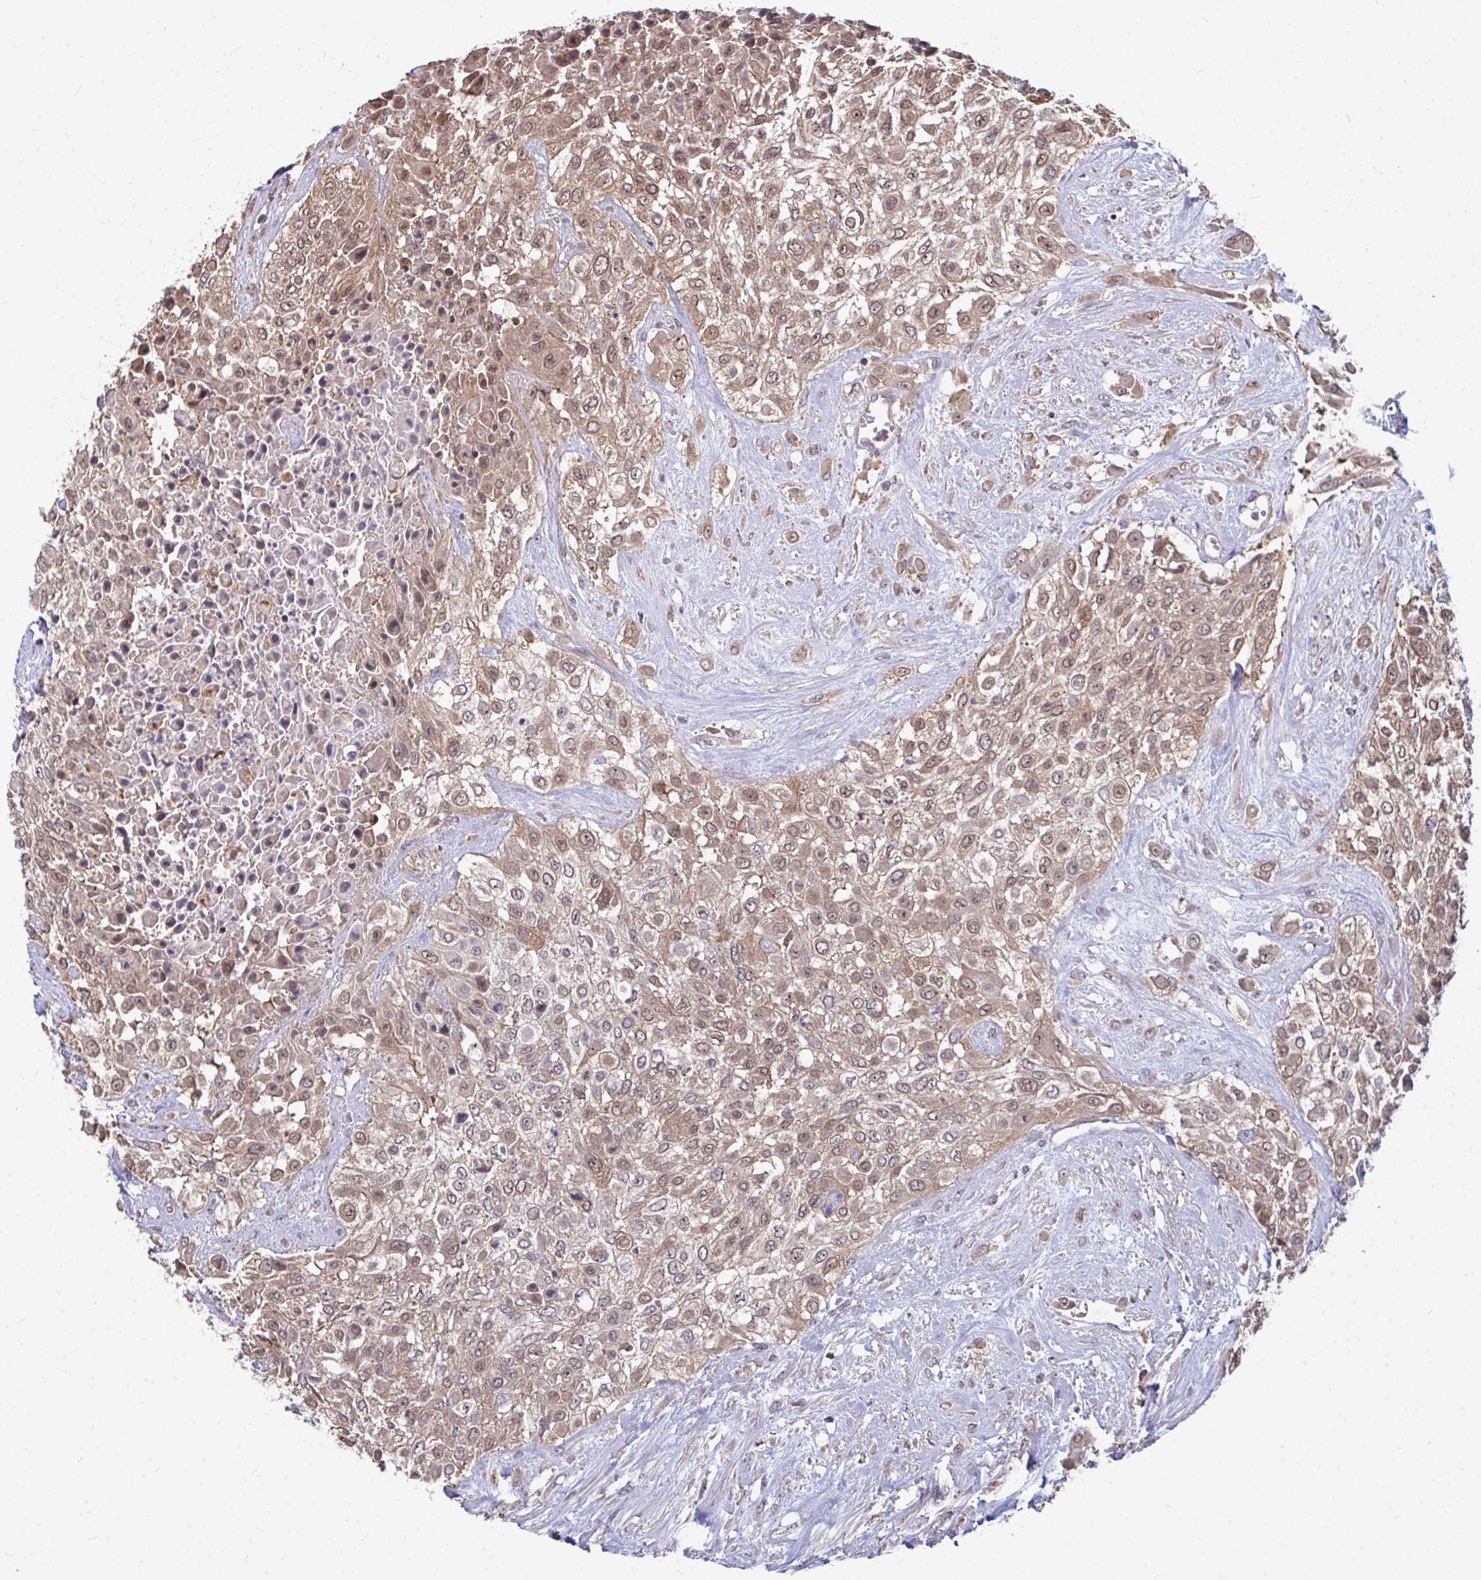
{"staining": {"intensity": "weak", "quantity": ">75%", "location": "cytoplasmic/membranous,nuclear"}, "tissue": "urothelial cancer", "cell_type": "Tumor cells", "image_type": "cancer", "snomed": [{"axis": "morphology", "description": "Urothelial carcinoma, High grade"}, {"axis": "topography", "description": "Urinary bladder"}], "caption": "The immunohistochemical stain labels weak cytoplasmic/membranous and nuclear expression in tumor cells of high-grade urothelial carcinoma tissue. (DAB (3,3'-diaminobenzidine) IHC with brightfield microscopy, high magnification).", "gene": "DNAJA2", "patient": {"sex": "male", "age": 57}}